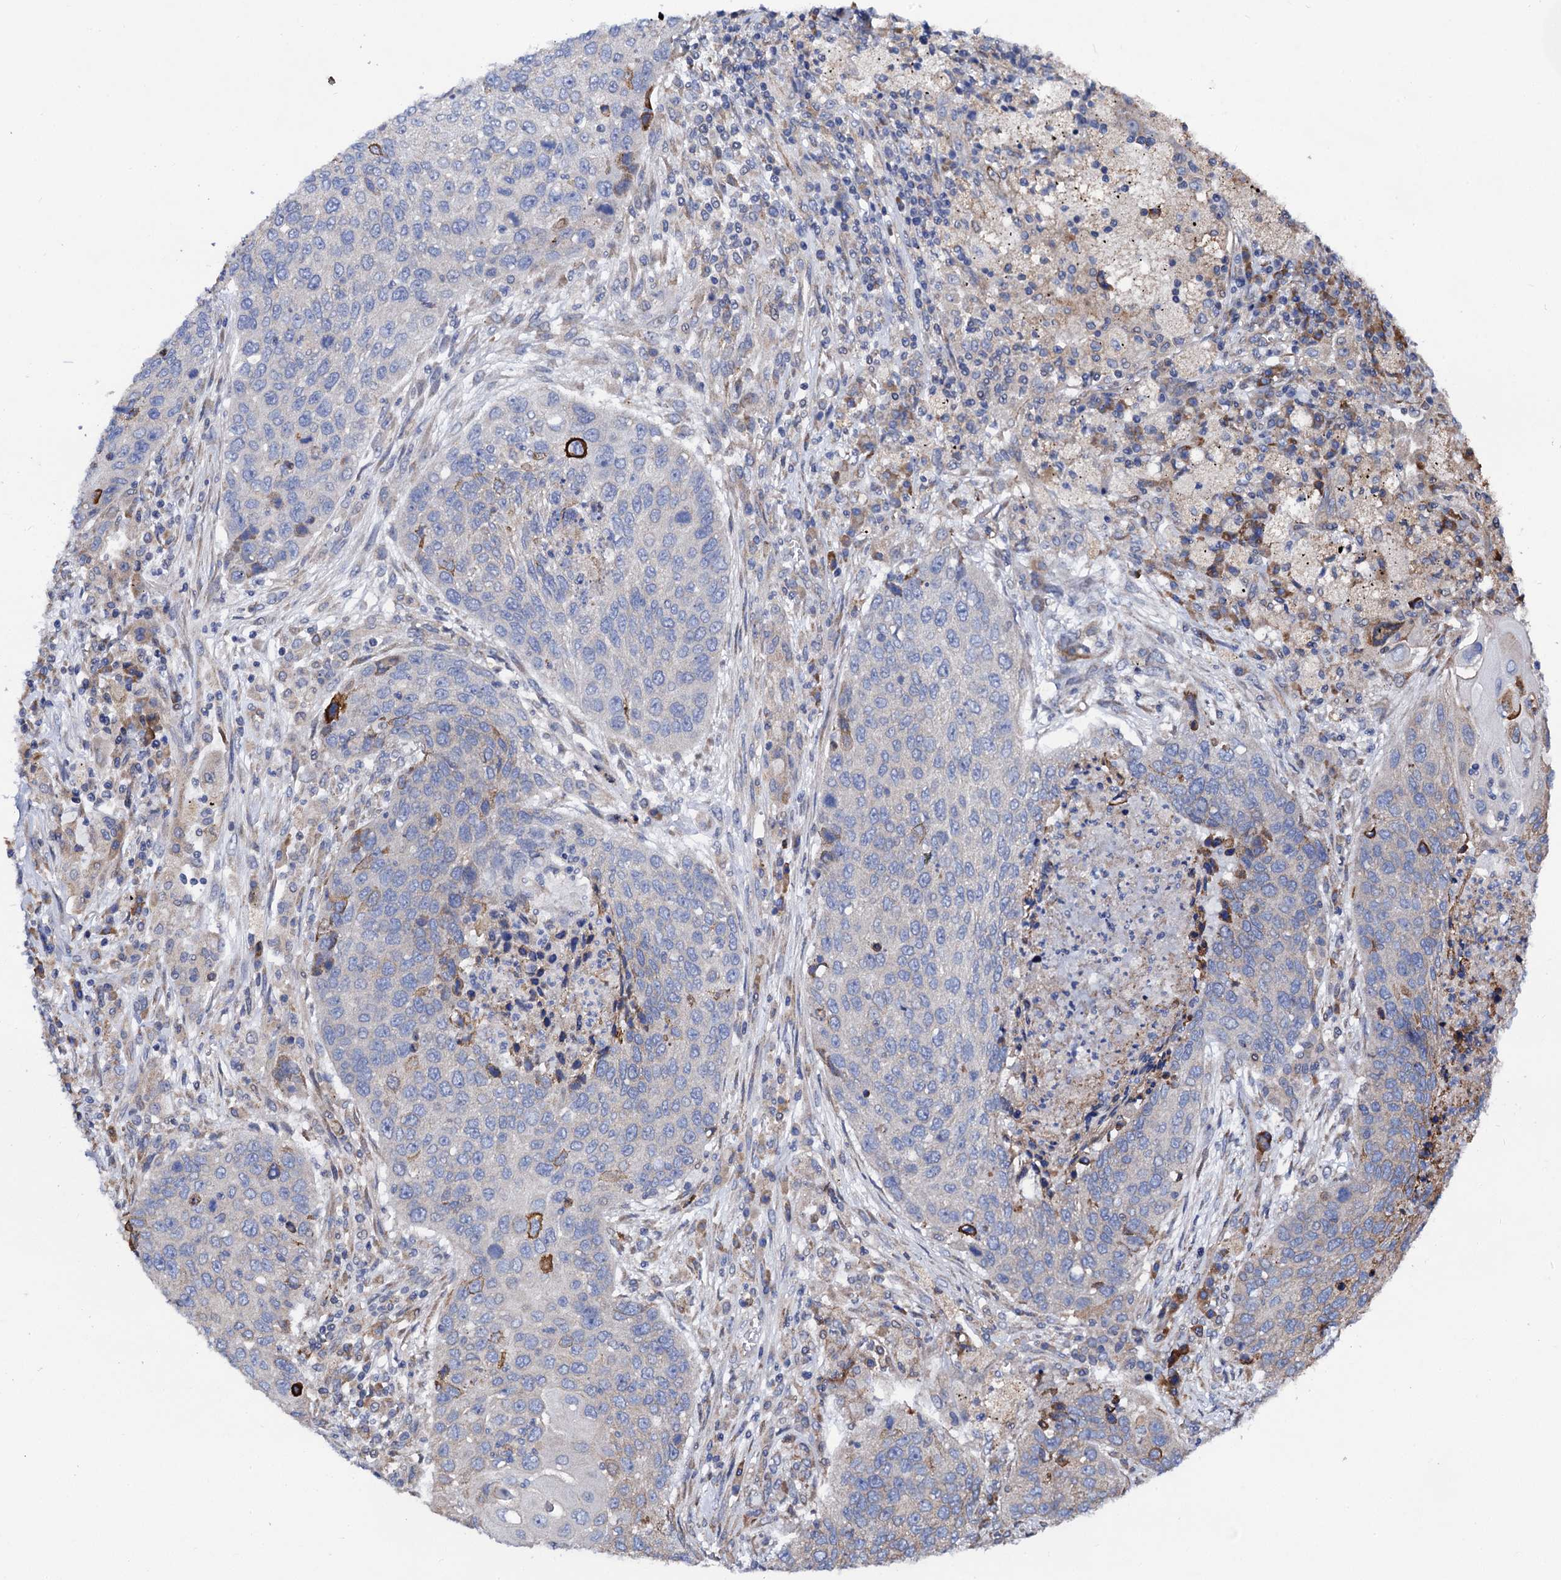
{"staining": {"intensity": "moderate", "quantity": "<25%", "location": "cytoplasmic/membranous"}, "tissue": "lung cancer", "cell_type": "Tumor cells", "image_type": "cancer", "snomed": [{"axis": "morphology", "description": "Squamous cell carcinoma, NOS"}, {"axis": "topography", "description": "Lung"}], "caption": "Immunohistochemical staining of squamous cell carcinoma (lung) shows low levels of moderate cytoplasmic/membranous protein positivity in approximately <25% of tumor cells.", "gene": "PGLS", "patient": {"sex": "female", "age": 63}}